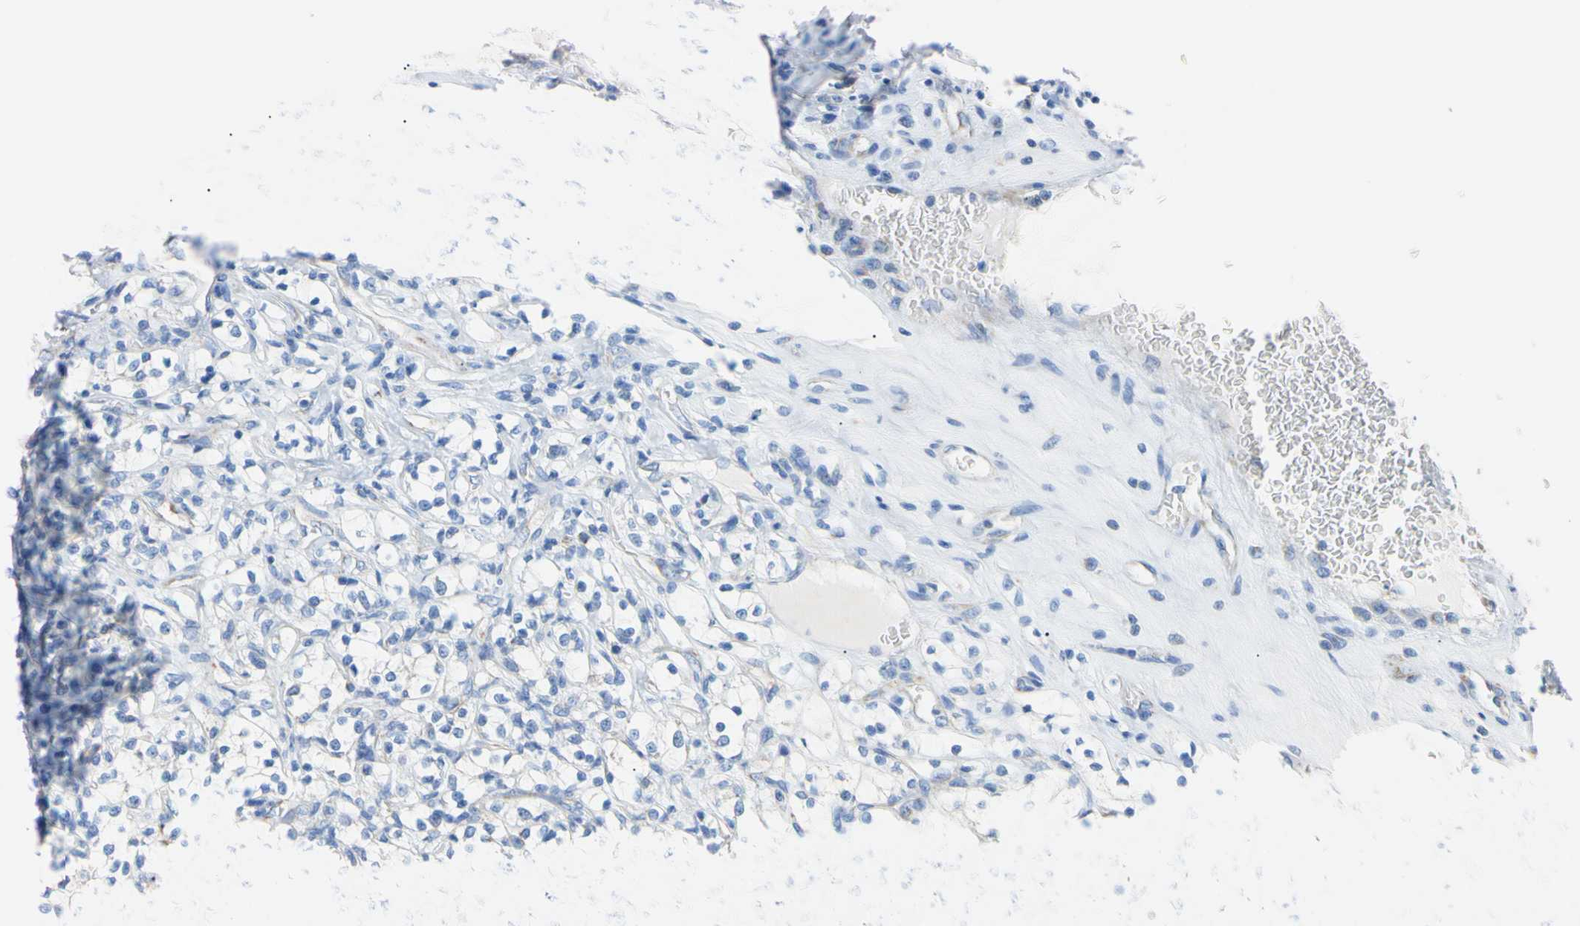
{"staining": {"intensity": "moderate", "quantity": "<25%", "location": "cytoplasmic/membranous"}, "tissue": "renal cancer", "cell_type": "Tumor cells", "image_type": "cancer", "snomed": [{"axis": "morphology", "description": "Adenocarcinoma, NOS"}, {"axis": "topography", "description": "Kidney"}], "caption": "Moderate cytoplasmic/membranous staining is seen in approximately <25% of tumor cells in renal adenocarcinoma.", "gene": "CLPP", "patient": {"sex": "female", "age": 69}}